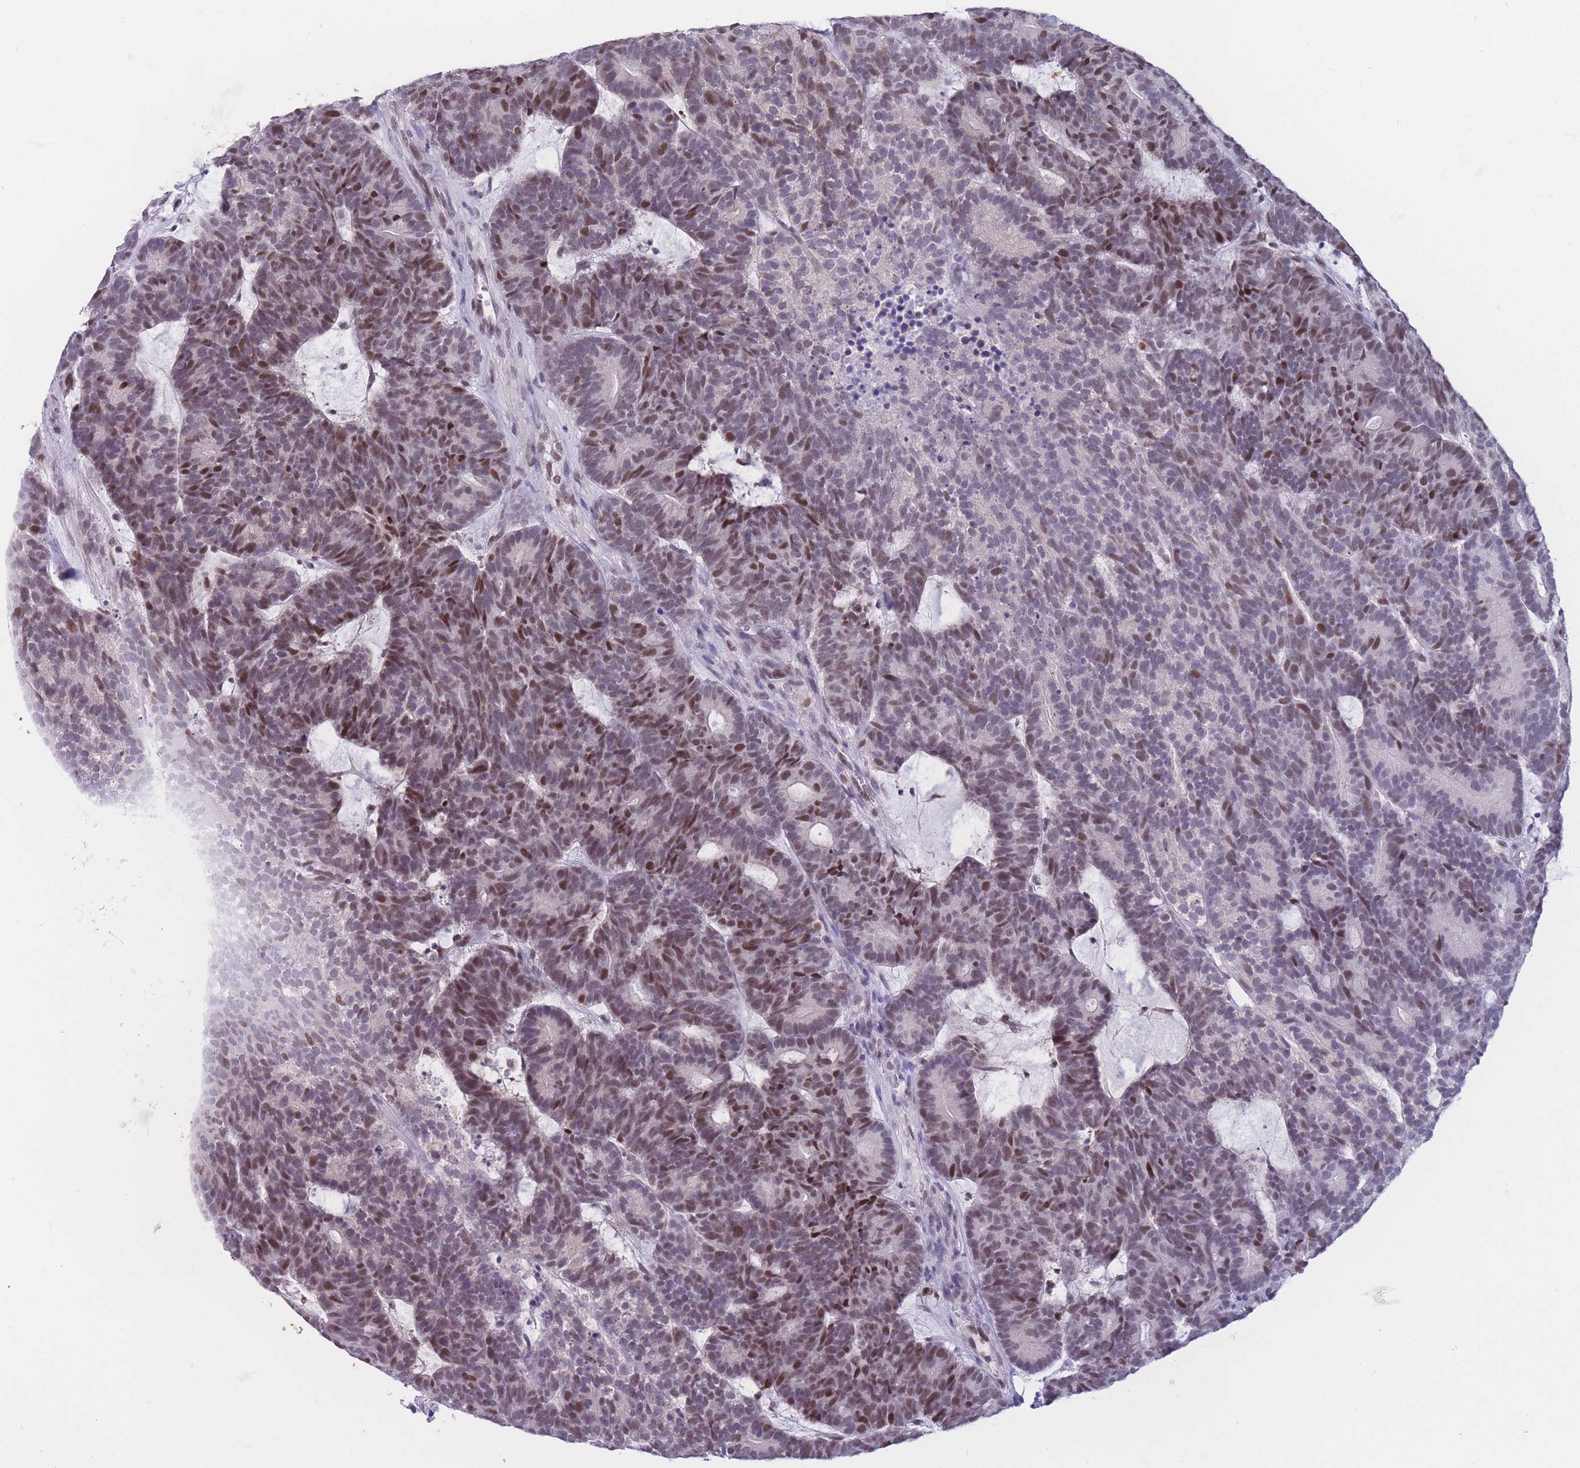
{"staining": {"intensity": "moderate", "quantity": ">75%", "location": "nuclear"}, "tissue": "head and neck cancer", "cell_type": "Tumor cells", "image_type": "cancer", "snomed": [{"axis": "morphology", "description": "Adenocarcinoma, NOS"}, {"axis": "topography", "description": "Head-Neck"}], "caption": "Immunohistochemical staining of adenocarcinoma (head and neck) shows medium levels of moderate nuclear protein expression in approximately >75% of tumor cells.", "gene": "NASP", "patient": {"sex": "female", "age": 81}}